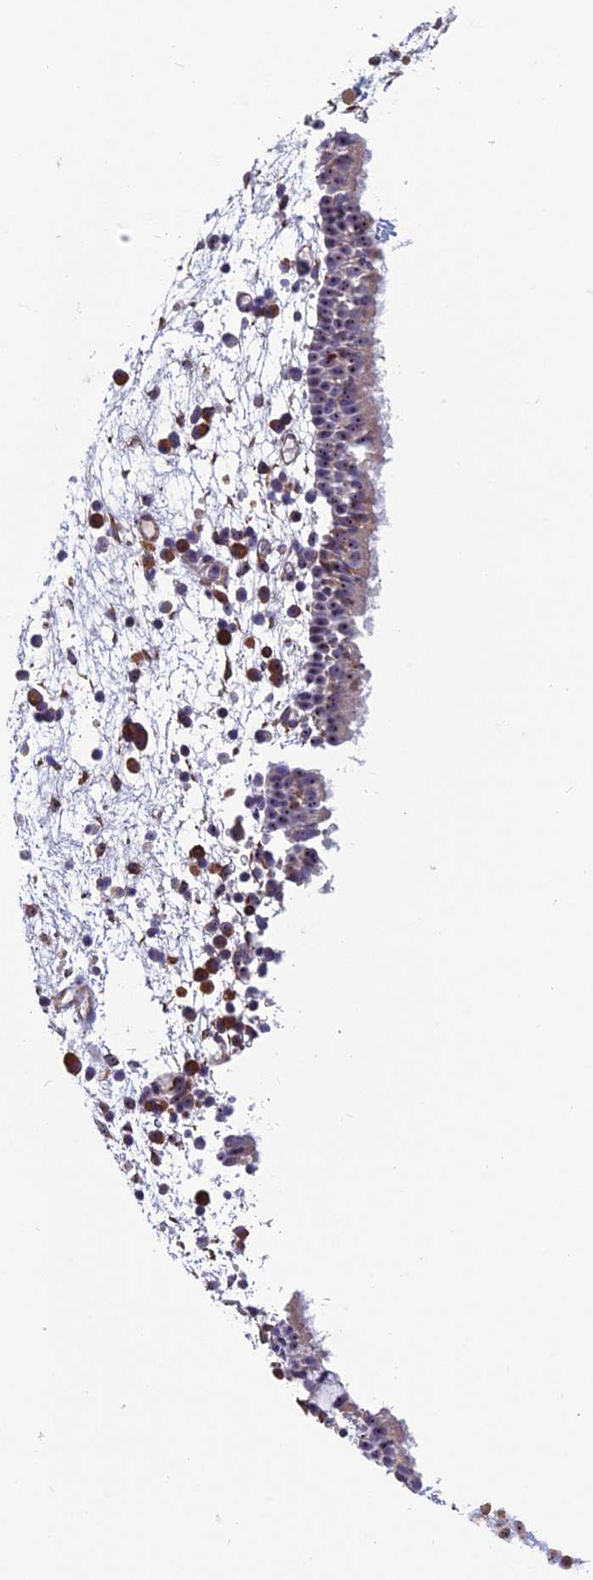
{"staining": {"intensity": "moderate", "quantity": ">75%", "location": "cytoplasmic/membranous,nuclear"}, "tissue": "nasopharynx", "cell_type": "Respiratory epithelial cells", "image_type": "normal", "snomed": [{"axis": "morphology", "description": "Normal tissue, NOS"}, {"axis": "morphology", "description": "Inflammation, NOS"}, {"axis": "morphology", "description": "Malignant melanoma, Metastatic site"}, {"axis": "topography", "description": "Nasopharynx"}], "caption": "Respiratory epithelial cells demonstrate medium levels of moderate cytoplasmic/membranous,nuclear positivity in about >75% of cells in benign human nasopharynx. (IHC, brightfield microscopy, high magnification).", "gene": "NOC2L", "patient": {"sex": "male", "age": 70}}